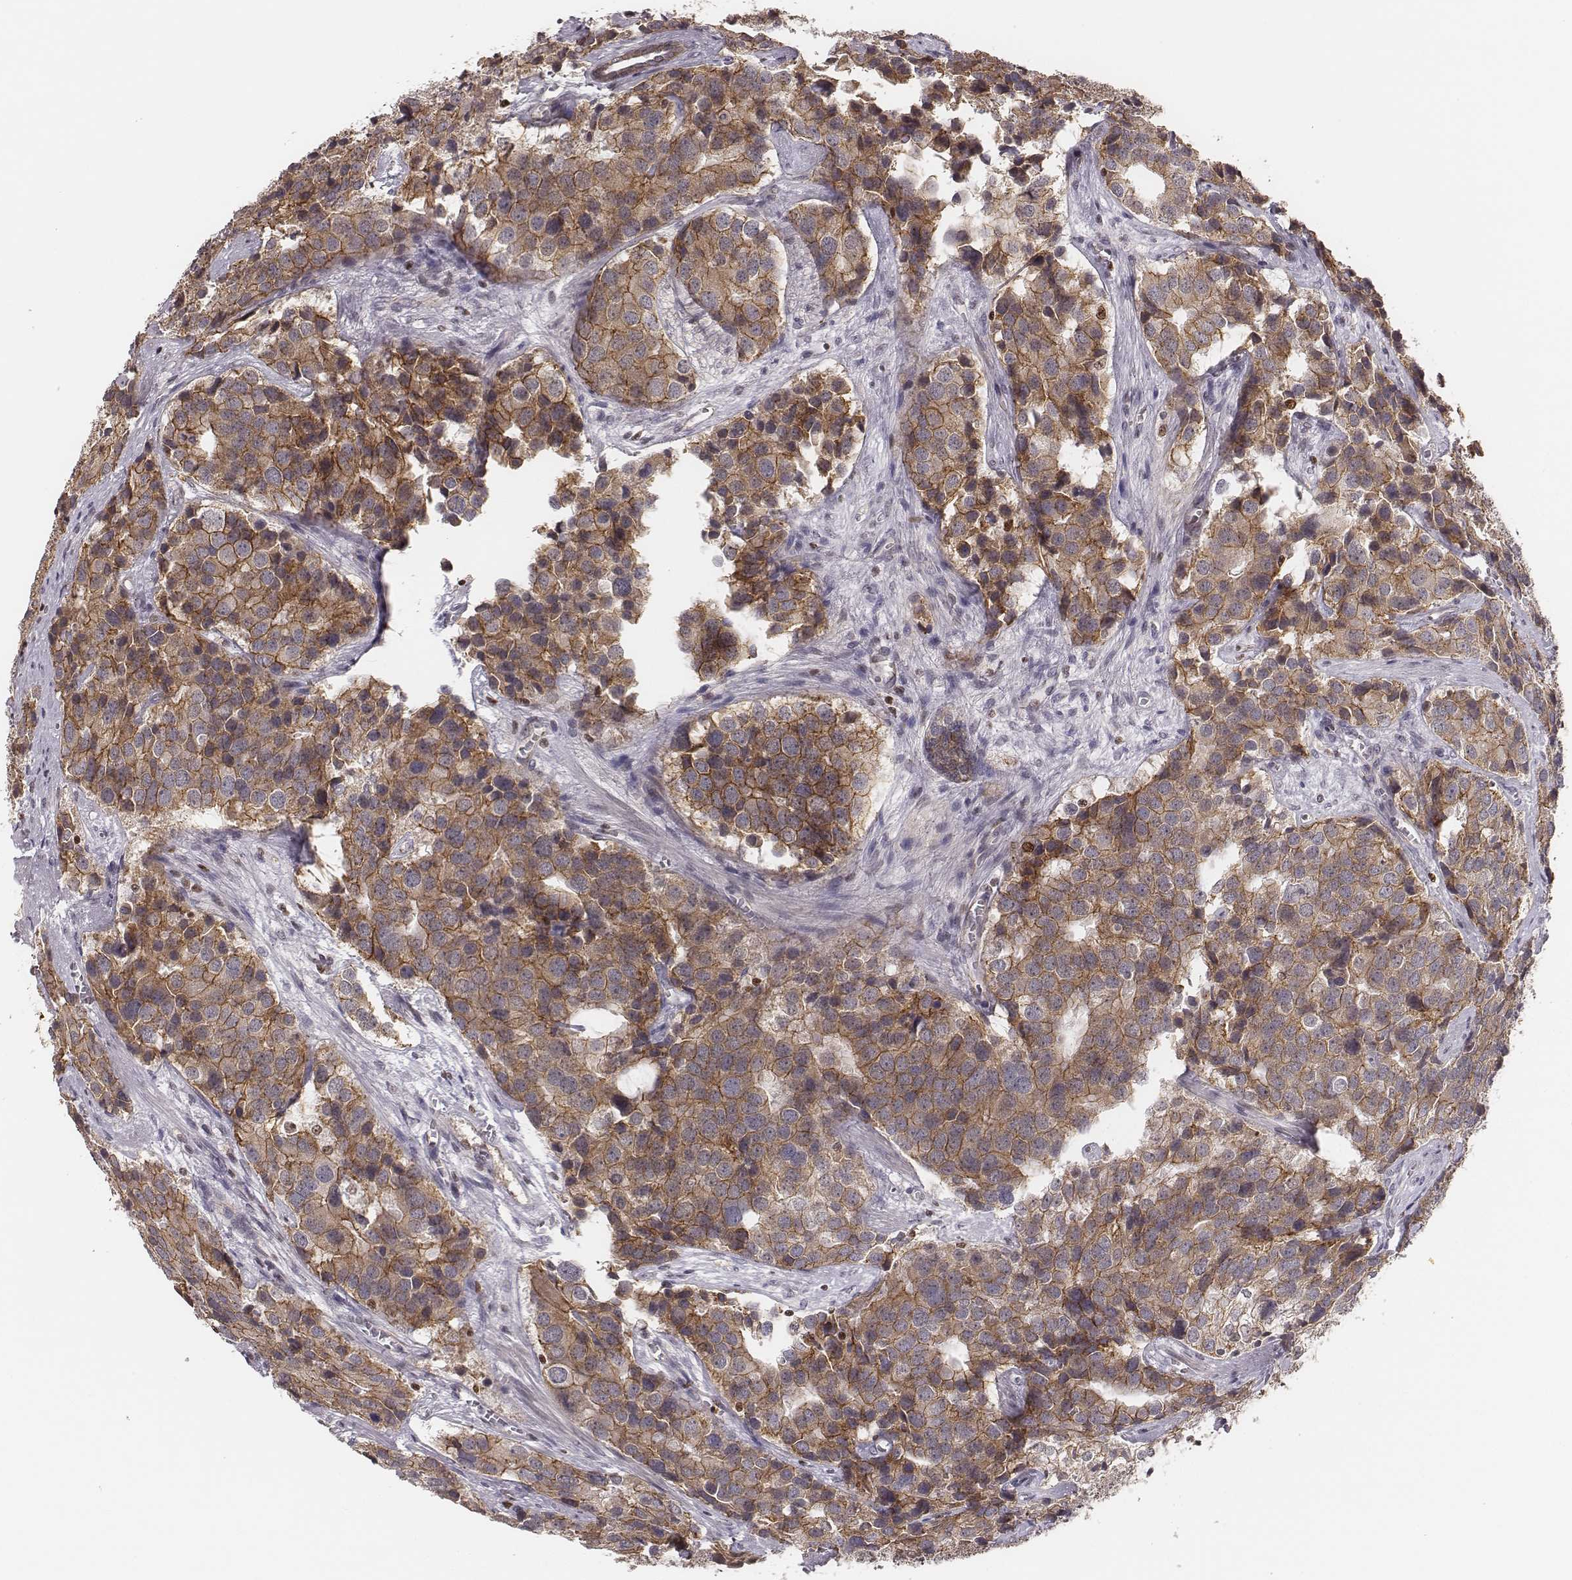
{"staining": {"intensity": "moderate", "quantity": ">75%", "location": "cytoplasmic/membranous"}, "tissue": "prostate cancer", "cell_type": "Tumor cells", "image_type": "cancer", "snomed": [{"axis": "morphology", "description": "Adenocarcinoma, NOS"}, {"axis": "topography", "description": "Prostate and seminal vesicle, NOS"}], "caption": "Approximately >75% of tumor cells in prostate cancer reveal moderate cytoplasmic/membranous protein positivity as visualized by brown immunohistochemical staining.", "gene": "WDR59", "patient": {"sex": "male", "age": 63}}